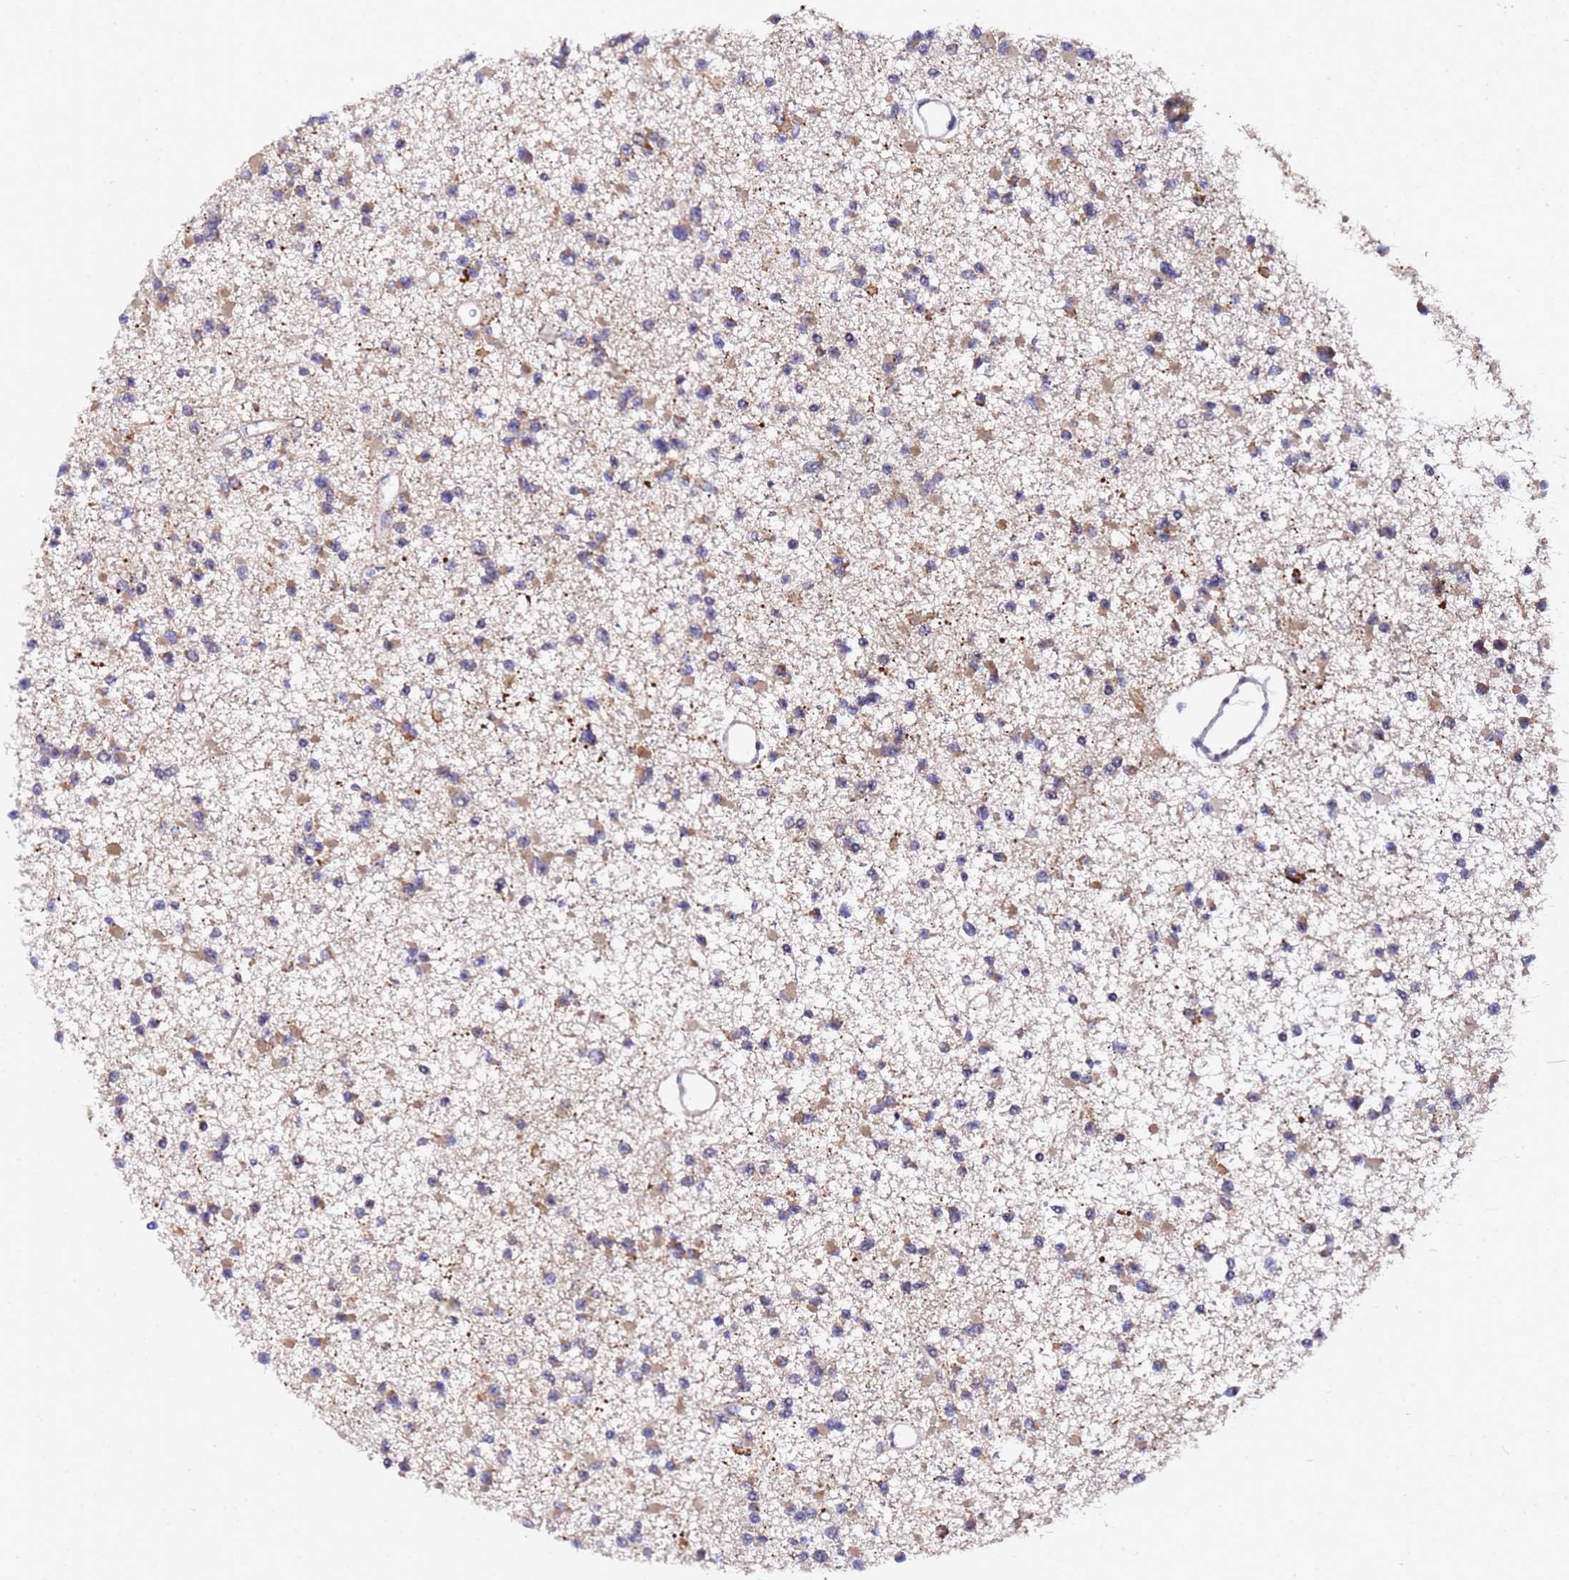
{"staining": {"intensity": "moderate", "quantity": ">75%", "location": "cytoplasmic/membranous"}, "tissue": "glioma", "cell_type": "Tumor cells", "image_type": "cancer", "snomed": [{"axis": "morphology", "description": "Glioma, malignant, Low grade"}, {"axis": "topography", "description": "Brain"}], "caption": "Protein staining of malignant glioma (low-grade) tissue demonstrates moderate cytoplasmic/membranous expression in approximately >75% of tumor cells.", "gene": "ANAPC13", "patient": {"sex": "female", "age": 22}}